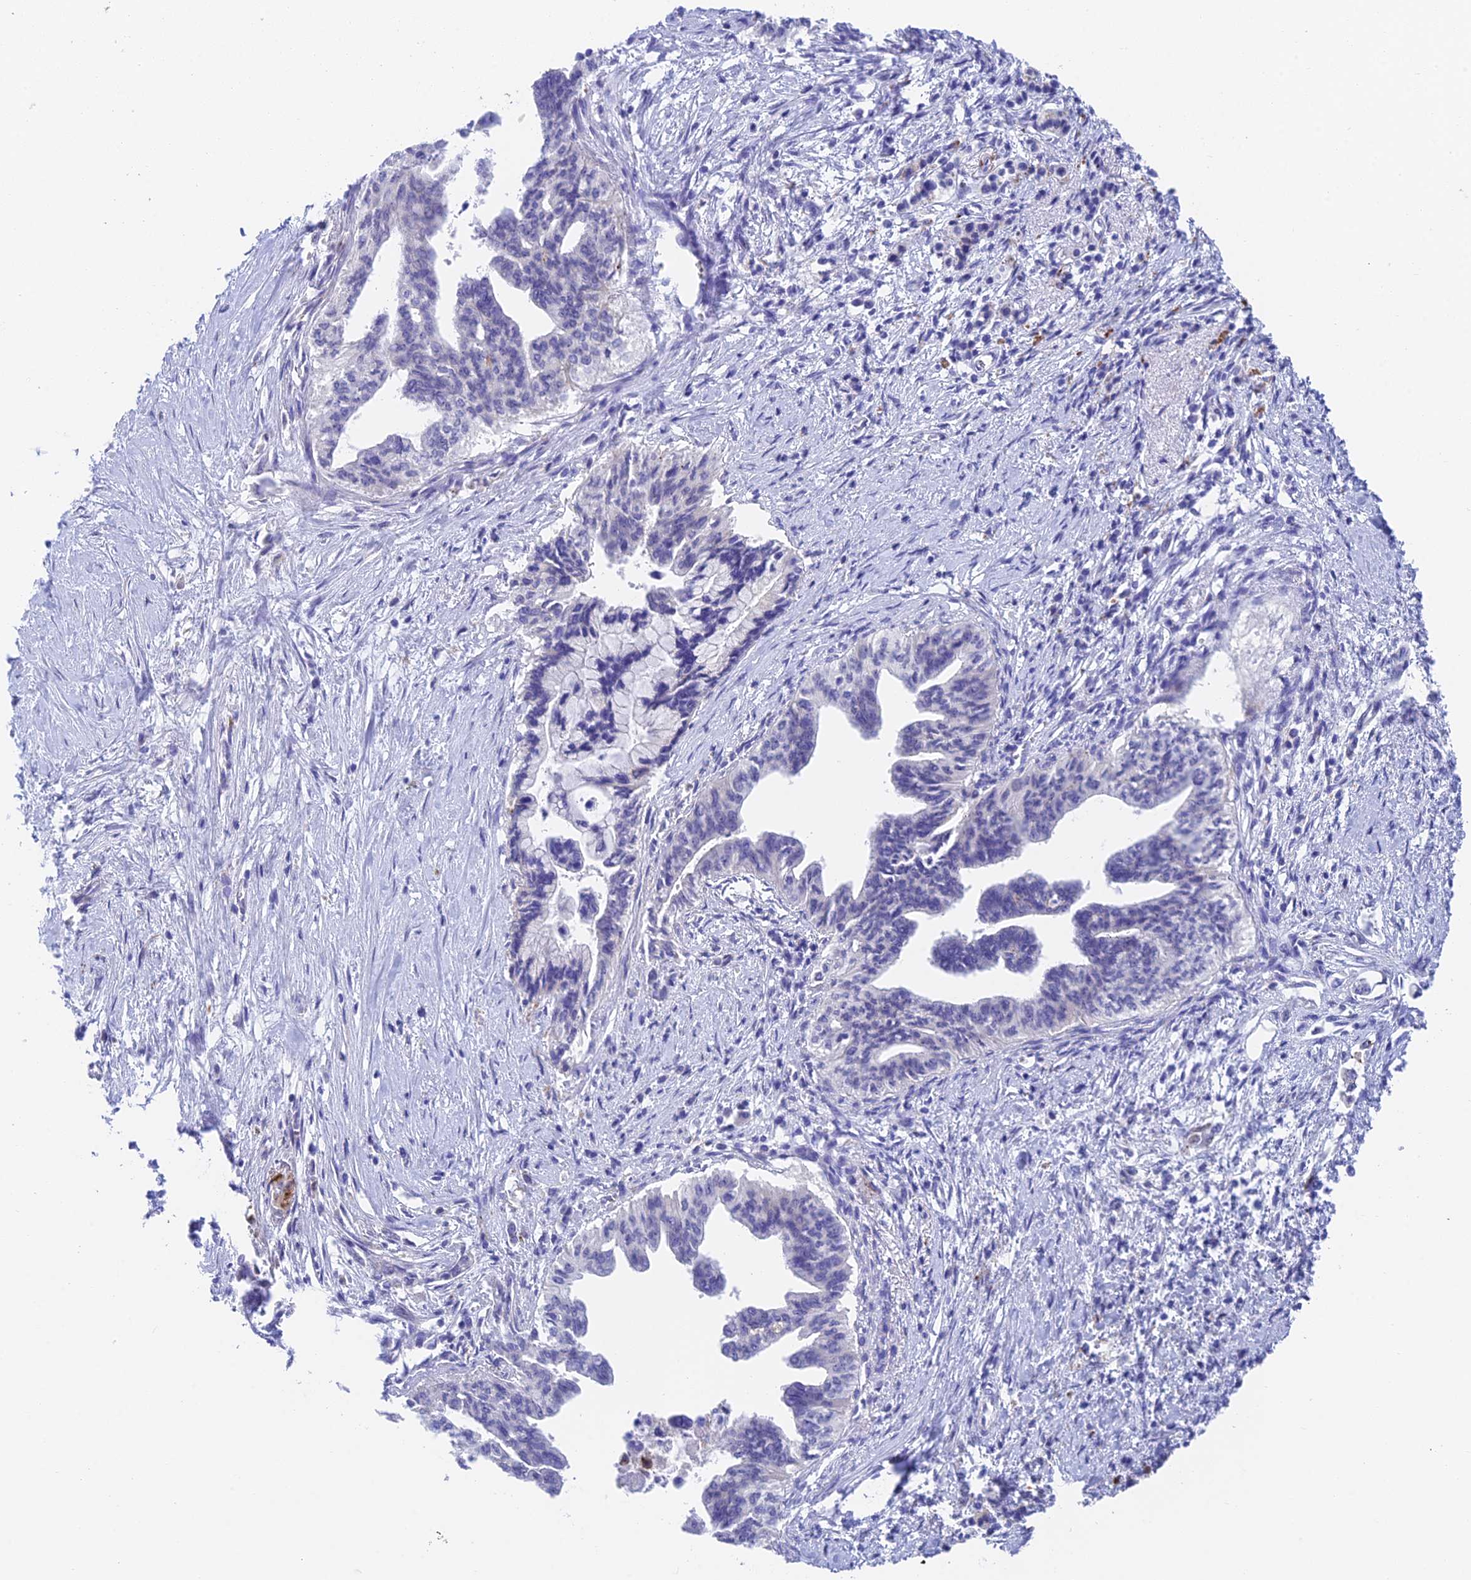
{"staining": {"intensity": "negative", "quantity": "none", "location": "none"}, "tissue": "pancreatic cancer", "cell_type": "Tumor cells", "image_type": "cancer", "snomed": [{"axis": "morphology", "description": "Adenocarcinoma, NOS"}, {"axis": "topography", "description": "Pancreas"}], "caption": "There is no significant expression in tumor cells of adenocarcinoma (pancreatic). (Brightfield microscopy of DAB (3,3'-diaminobenzidine) IHC at high magnification).", "gene": "ADAMTS13", "patient": {"sex": "female", "age": 83}}